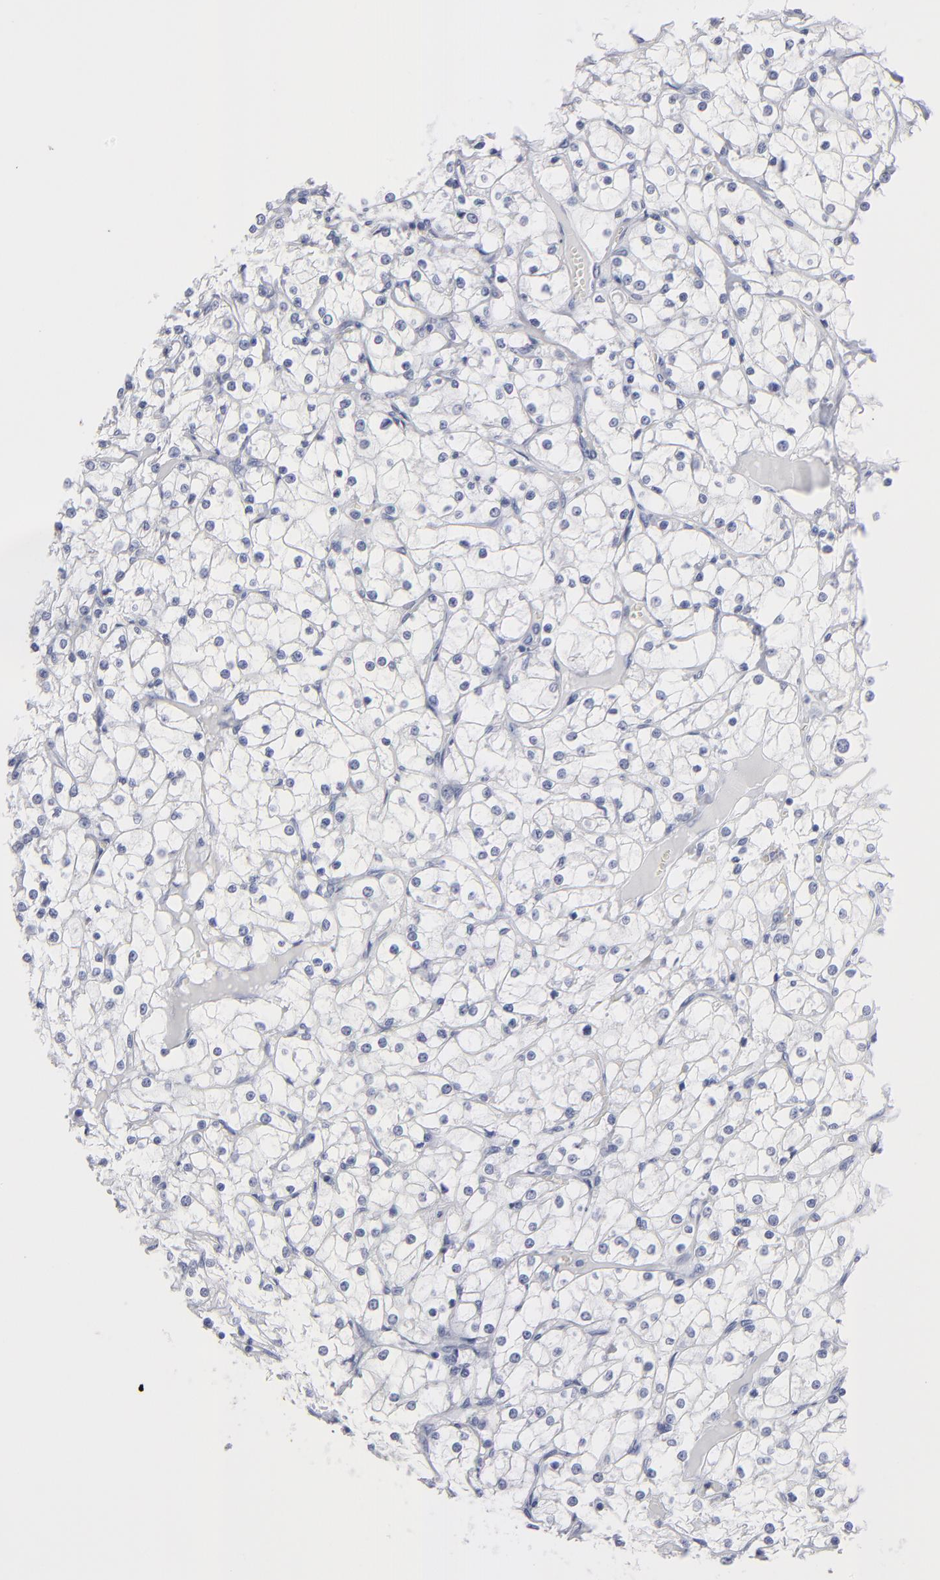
{"staining": {"intensity": "negative", "quantity": "none", "location": "none"}, "tissue": "renal cancer", "cell_type": "Tumor cells", "image_type": "cancer", "snomed": [{"axis": "morphology", "description": "Adenocarcinoma, NOS"}, {"axis": "topography", "description": "Kidney"}], "caption": "Immunohistochemistry (IHC) of human renal adenocarcinoma displays no positivity in tumor cells.", "gene": "EMILIN1", "patient": {"sex": "female", "age": 73}}